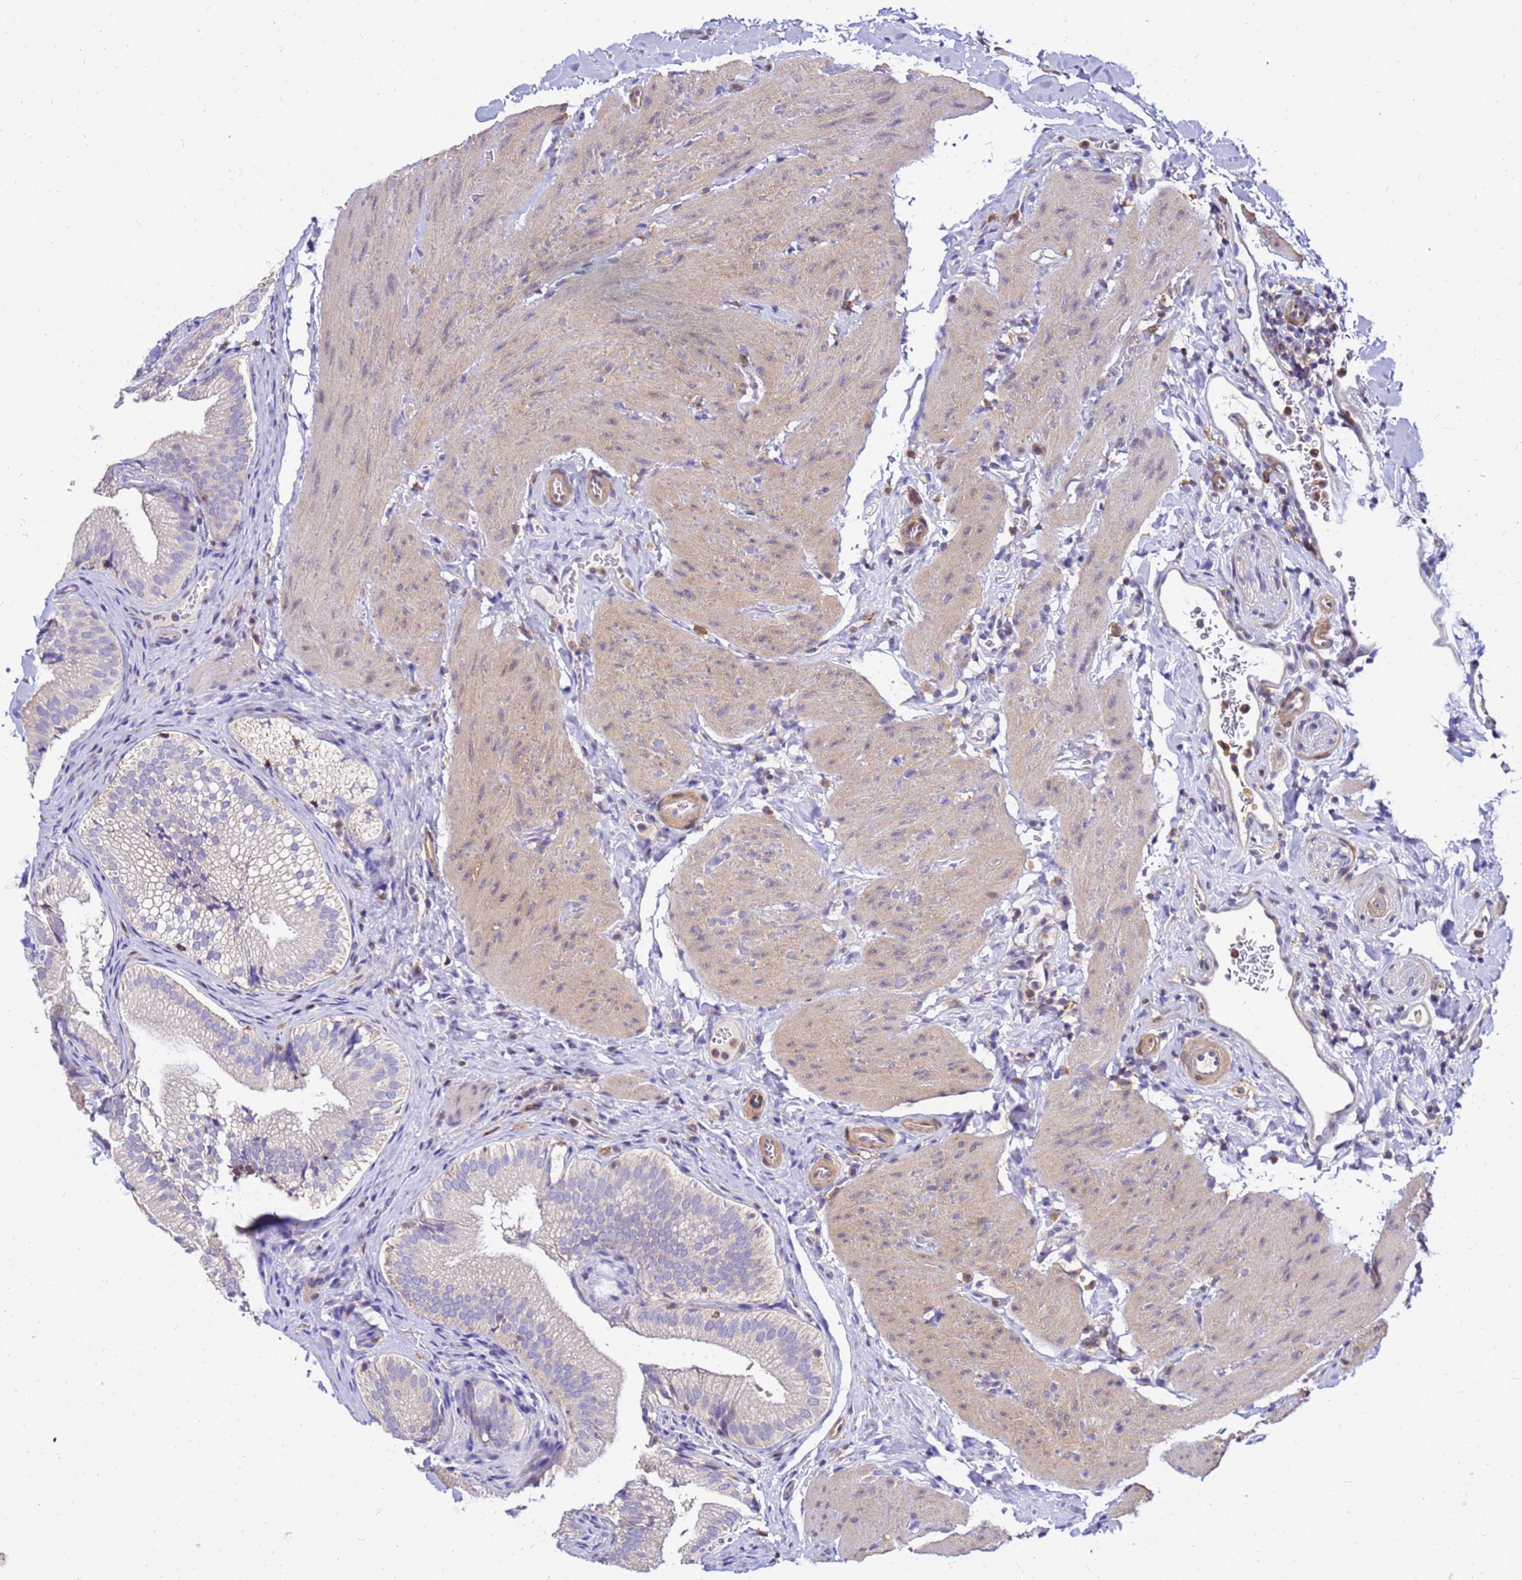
{"staining": {"intensity": "negative", "quantity": "none", "location": "none"}, "tissue": "gallbladder", "cell_type": "Glandular cells", "image_type": "normal", "snomed": [{"axis": "morphology", "description": "Normal tissue, NOS"}, {"axis": "topography", "description": "Gallbladder"}], "caption": "Gallbladder stained for a protein using immunohistochemistry shows no positivity glandular cells.", "gene": "DBNDD2", "patient": {"sex": "female", "age": 30}}